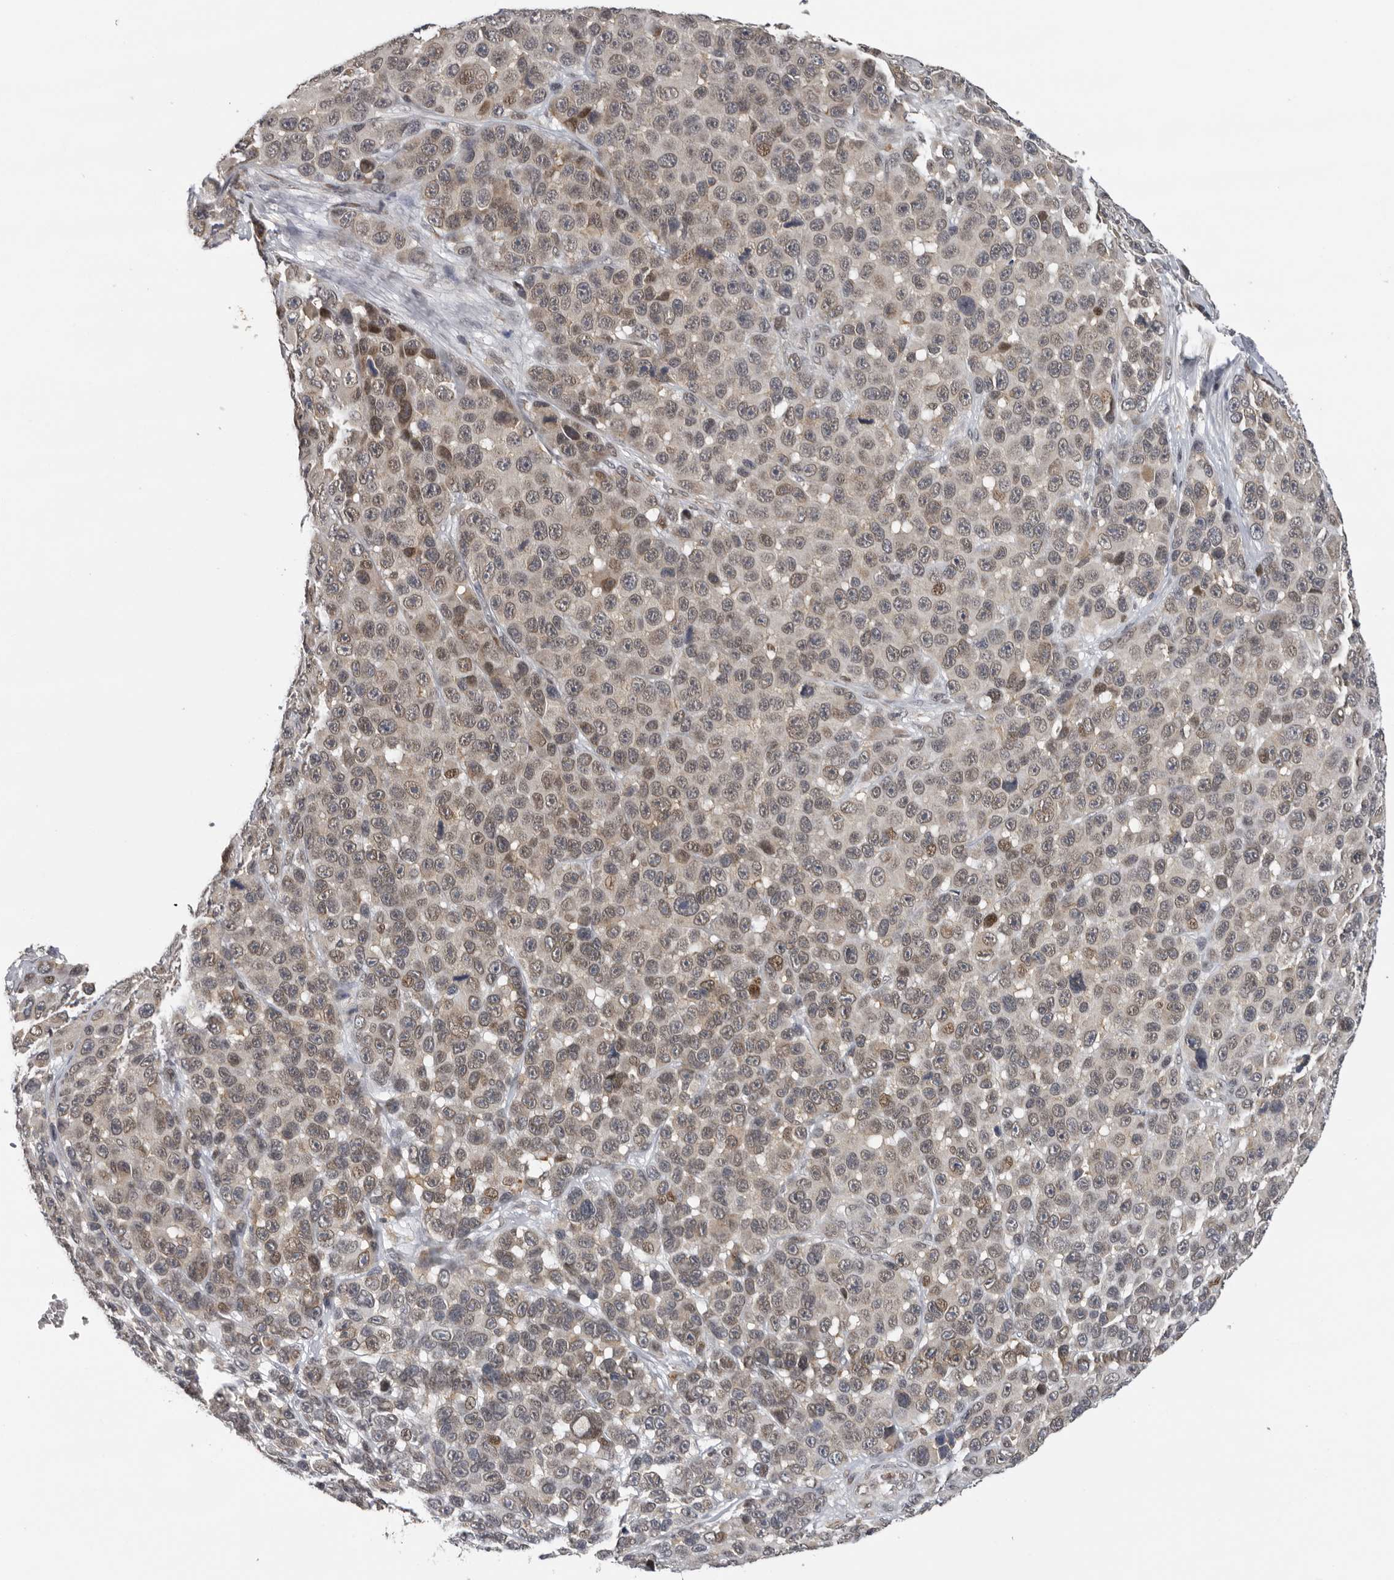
{"staining": {"intensity": "weak", "quantity": "25%-75%", "location": "cytoplasmic/membranous,nuclear"}, "tissue": "melanoma", "cell_type": "Tumor cells", "image_type": "cancer", "snomed": [{"axis": "morphology", "description": "Malignant melanoma, NOS"}, {"axis": "topography", "description": "Skin"}], "caption": "Protein staining of malignant melanoma tissue displays weak cytoplasmic/membranous and nuclear positivity in about 25%-75% of tumor cells. Using DAB (brown) and hematoxylin (blue) stains, captured at high magnification using brightfield microscopy.", "gene": "KIF2B", "patient": {"sex": "male", "age": 53}}